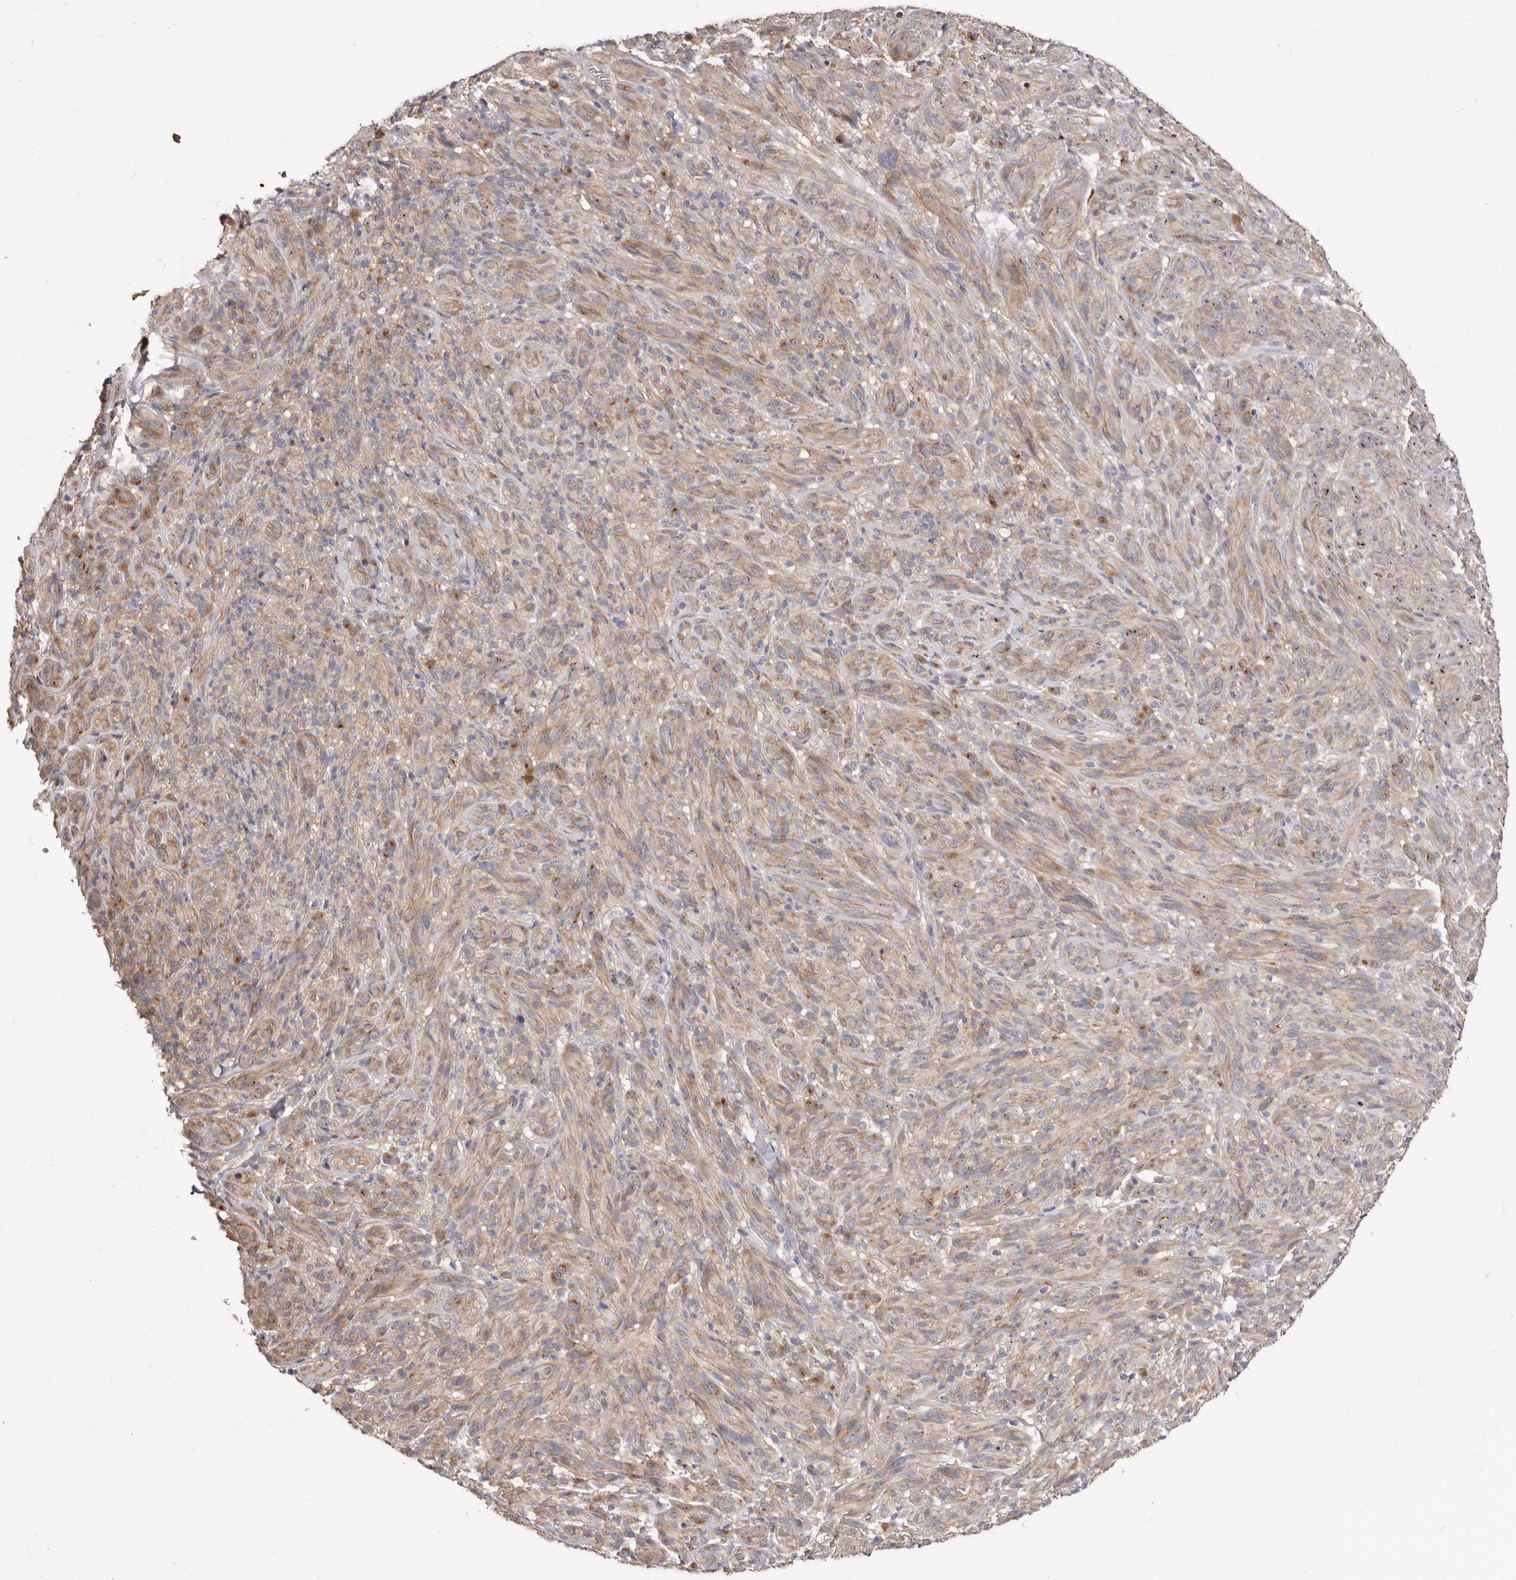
{"staining": {"intensity": "weak", "quantity": "25%-75%", "location": "cytoplasmic/membranous"}, "tissue": "melanoma", "cell_type": "Tumor cells", "image_type": "cancer", "snomed": [{"axis": "morphology", "description": "Malignant melanoma, NOS"}, {"axis": "topography", "description": "Skin of head"}], "caption": "Immunohistochemical staining of malignant melanoma demonstrates weak cytoplasmic/membranous protein staining in about 25%-75% of tumor cells.", "gene": "GPATCH4", "patient": {"sex": "male", "age": 96}}